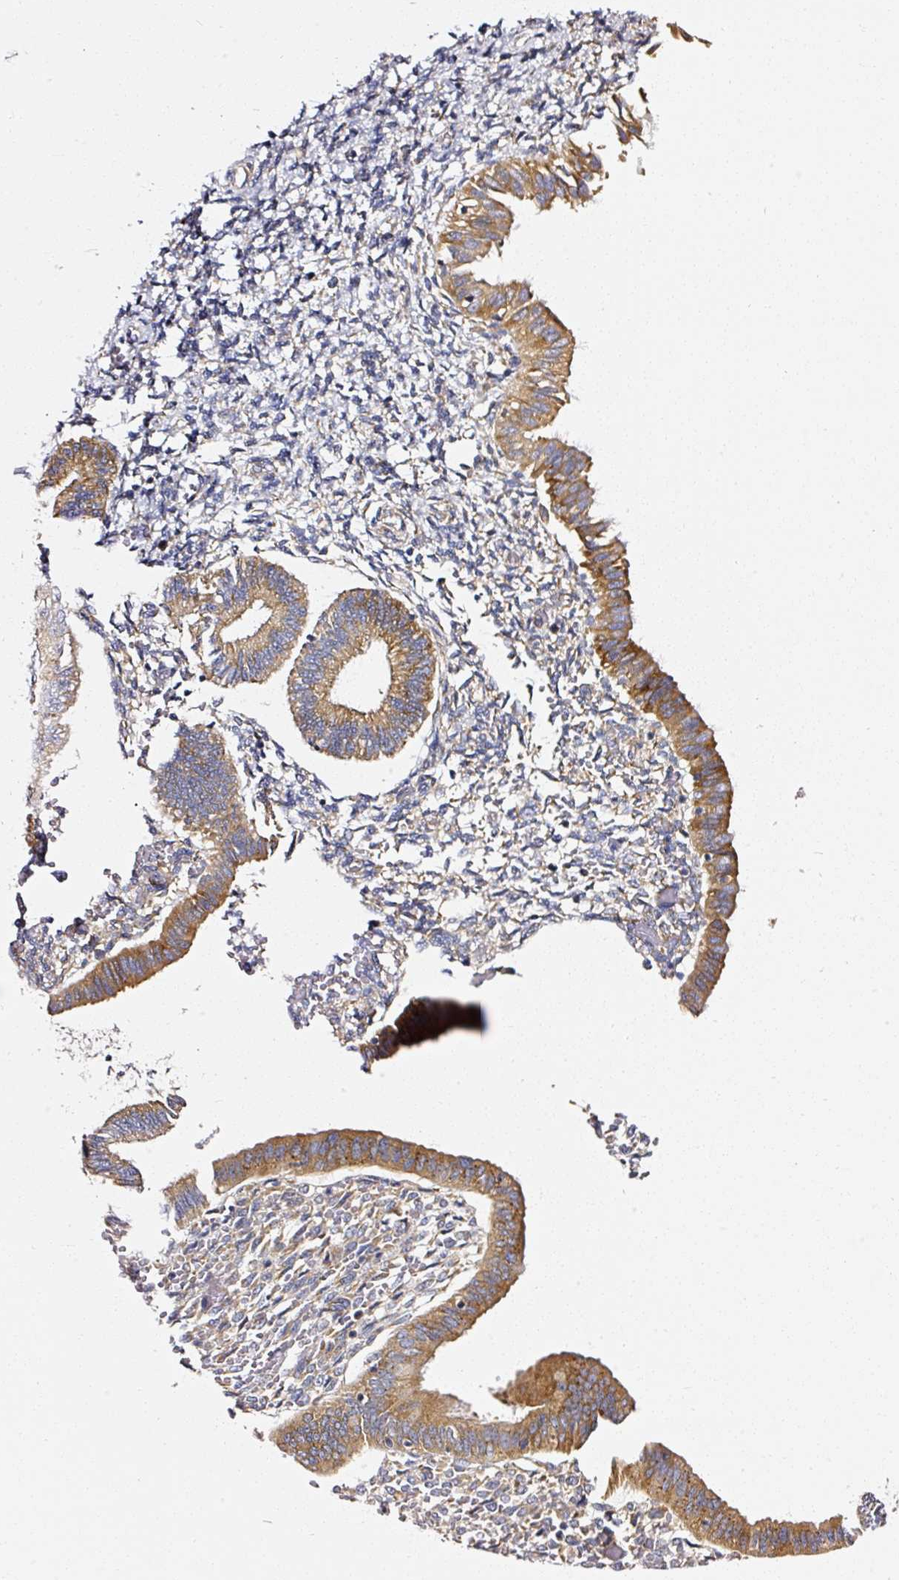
{"staining": {"intensity": "weak", "quantity": ">75%", "location": "cytoplasmic/membranous"}, "tissue": "endometrium", "cell_type": "Cells in endometrial stroma", "image_type": "normal", "snomed": [{"axis": "morphology", "description": "Normal tissue, NOS"}, {"axis": "topography", "description": "Endometrium"}], "caption": "Cells in endometrial stroma show low levels of weak cytoplasmic/membranous expression in approximately >75% of cells in normal human endometrium.", "gene": "RPL10A", "patient": {"sex": "female", "age": 25}}